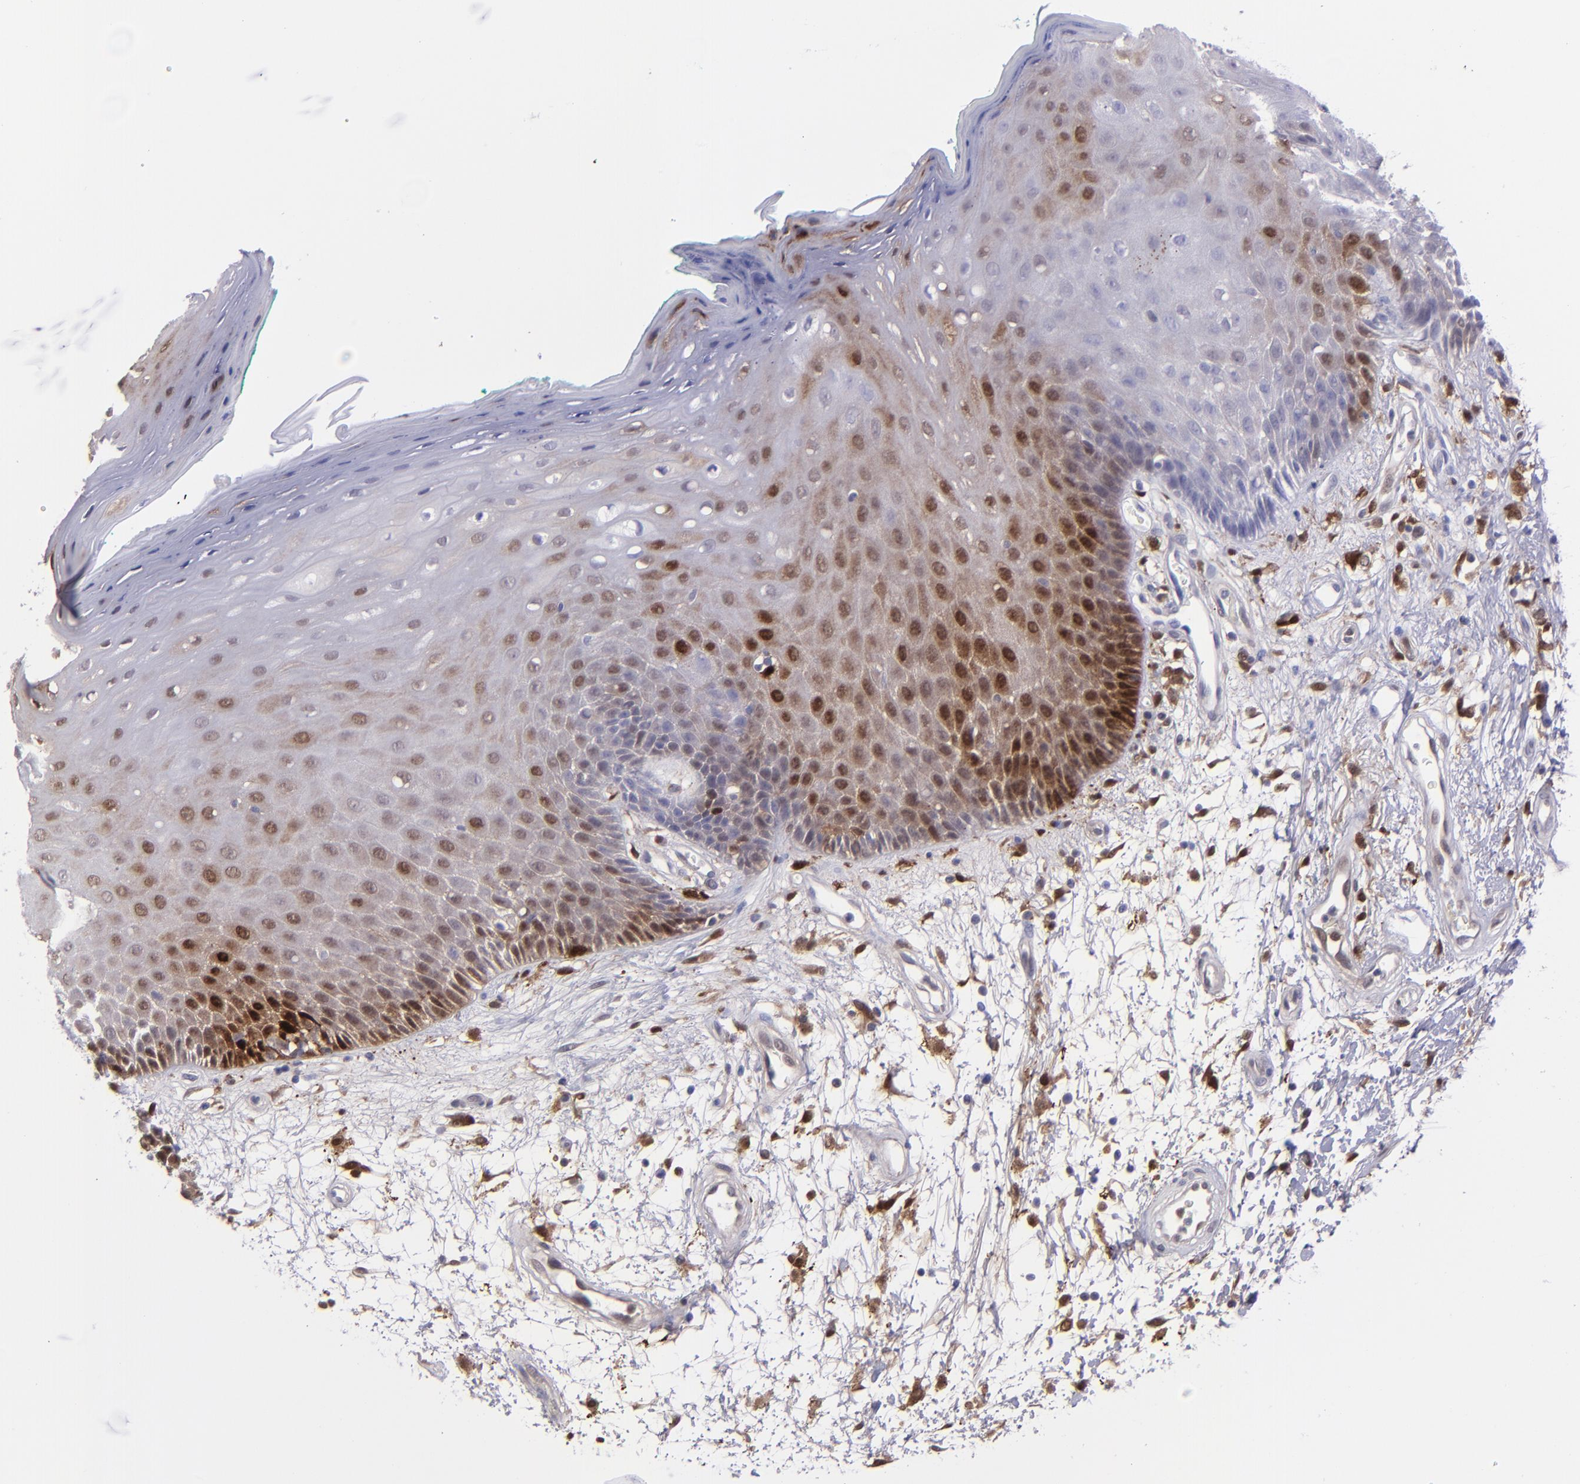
{"staining": {"intensity": "strong", "quantity": "25%-75%", "location": "cytoplasmic/membranous,nuclear"}, "tissue": "oral mucosa", "cell_type": "Squamous epithelial cells", "image_type": "normal", "snomed": [{"axis": "morphology", "description": "Normal tissue, NOS"}, {"axis": "morphology", "description": "Squamous cell carcinoma, NOS"}, {"axis": "topography", "description": "Skeletal muscle"}, {"axis": "topography", "description": "Oral tissue"}, {"axis": "topography", "description": "Head-Neck"}], "caption": "The immunohistochemical stain shows strong cytoplasmic/membranous,nuclear positivity in squamous epithelial cells of benign oral mucosa. The staining is performed using DAB (3,3'-diaminobenzidine) brown chromogen to label protein expression. The nuclei are counter-stained blue using hematoxylin.", "gene": "TYMP", "patient": {"sex": "female", "age": 84}}